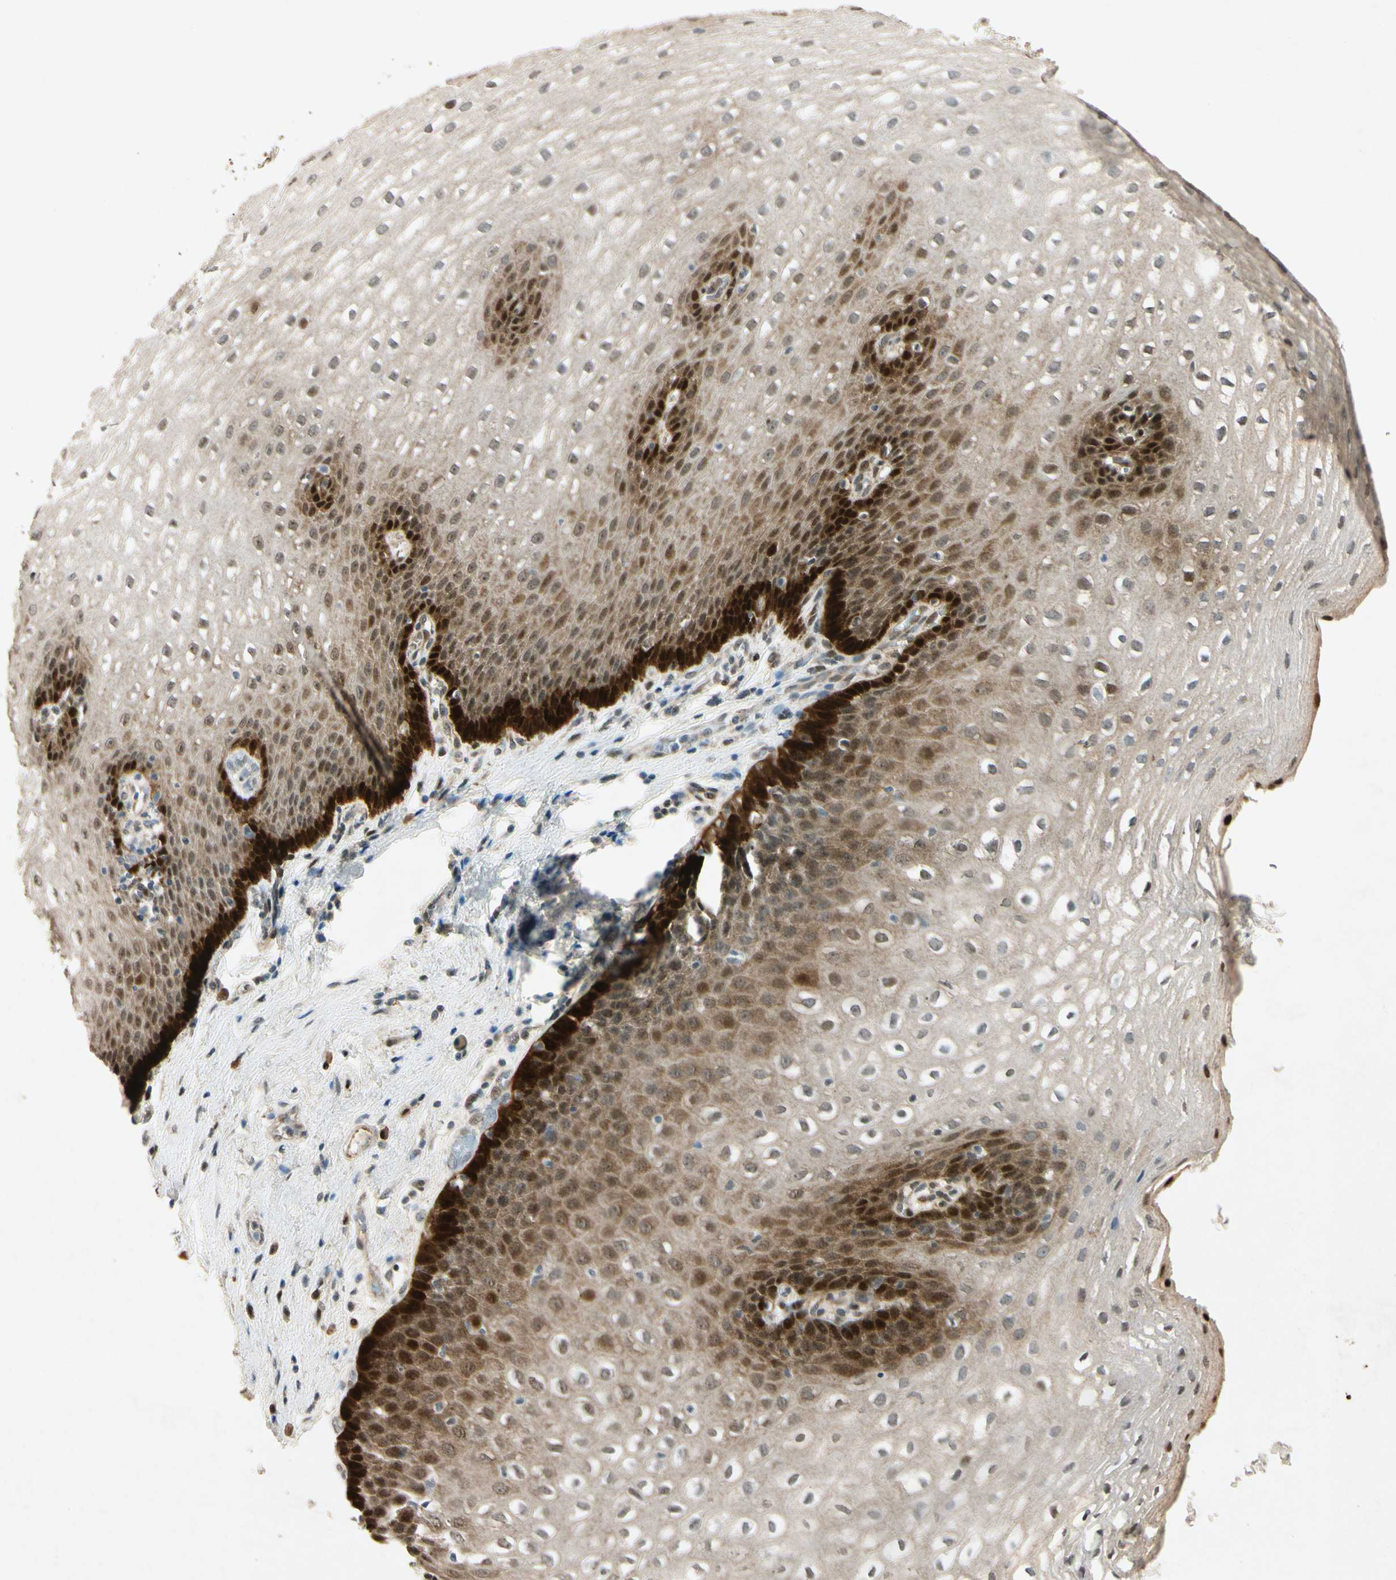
{"staining": {"intensity": "strong", "quantity": "25%-75%", "location": "nuclear"}, "tissue": "esophagus", "cell_type": "Squamous epithelial cells", "image_type": "normal", "snomed": [{"axis": "morphology", "description": "Normal tissue, NOS"}, {"axis": "topography", "description": "Esophagus"}], "caption": "Immunohistochemistry of benign human esophagus demonstrates high levels of strong nuclear positivity in about 25%-75% of squamous epithelial cells. Immunohistochemistry stains the protein of interest in brown and the nuclei are stained blue.", "gene": "HSPA1B", "patient": {"sex": "male", "age": 48}}